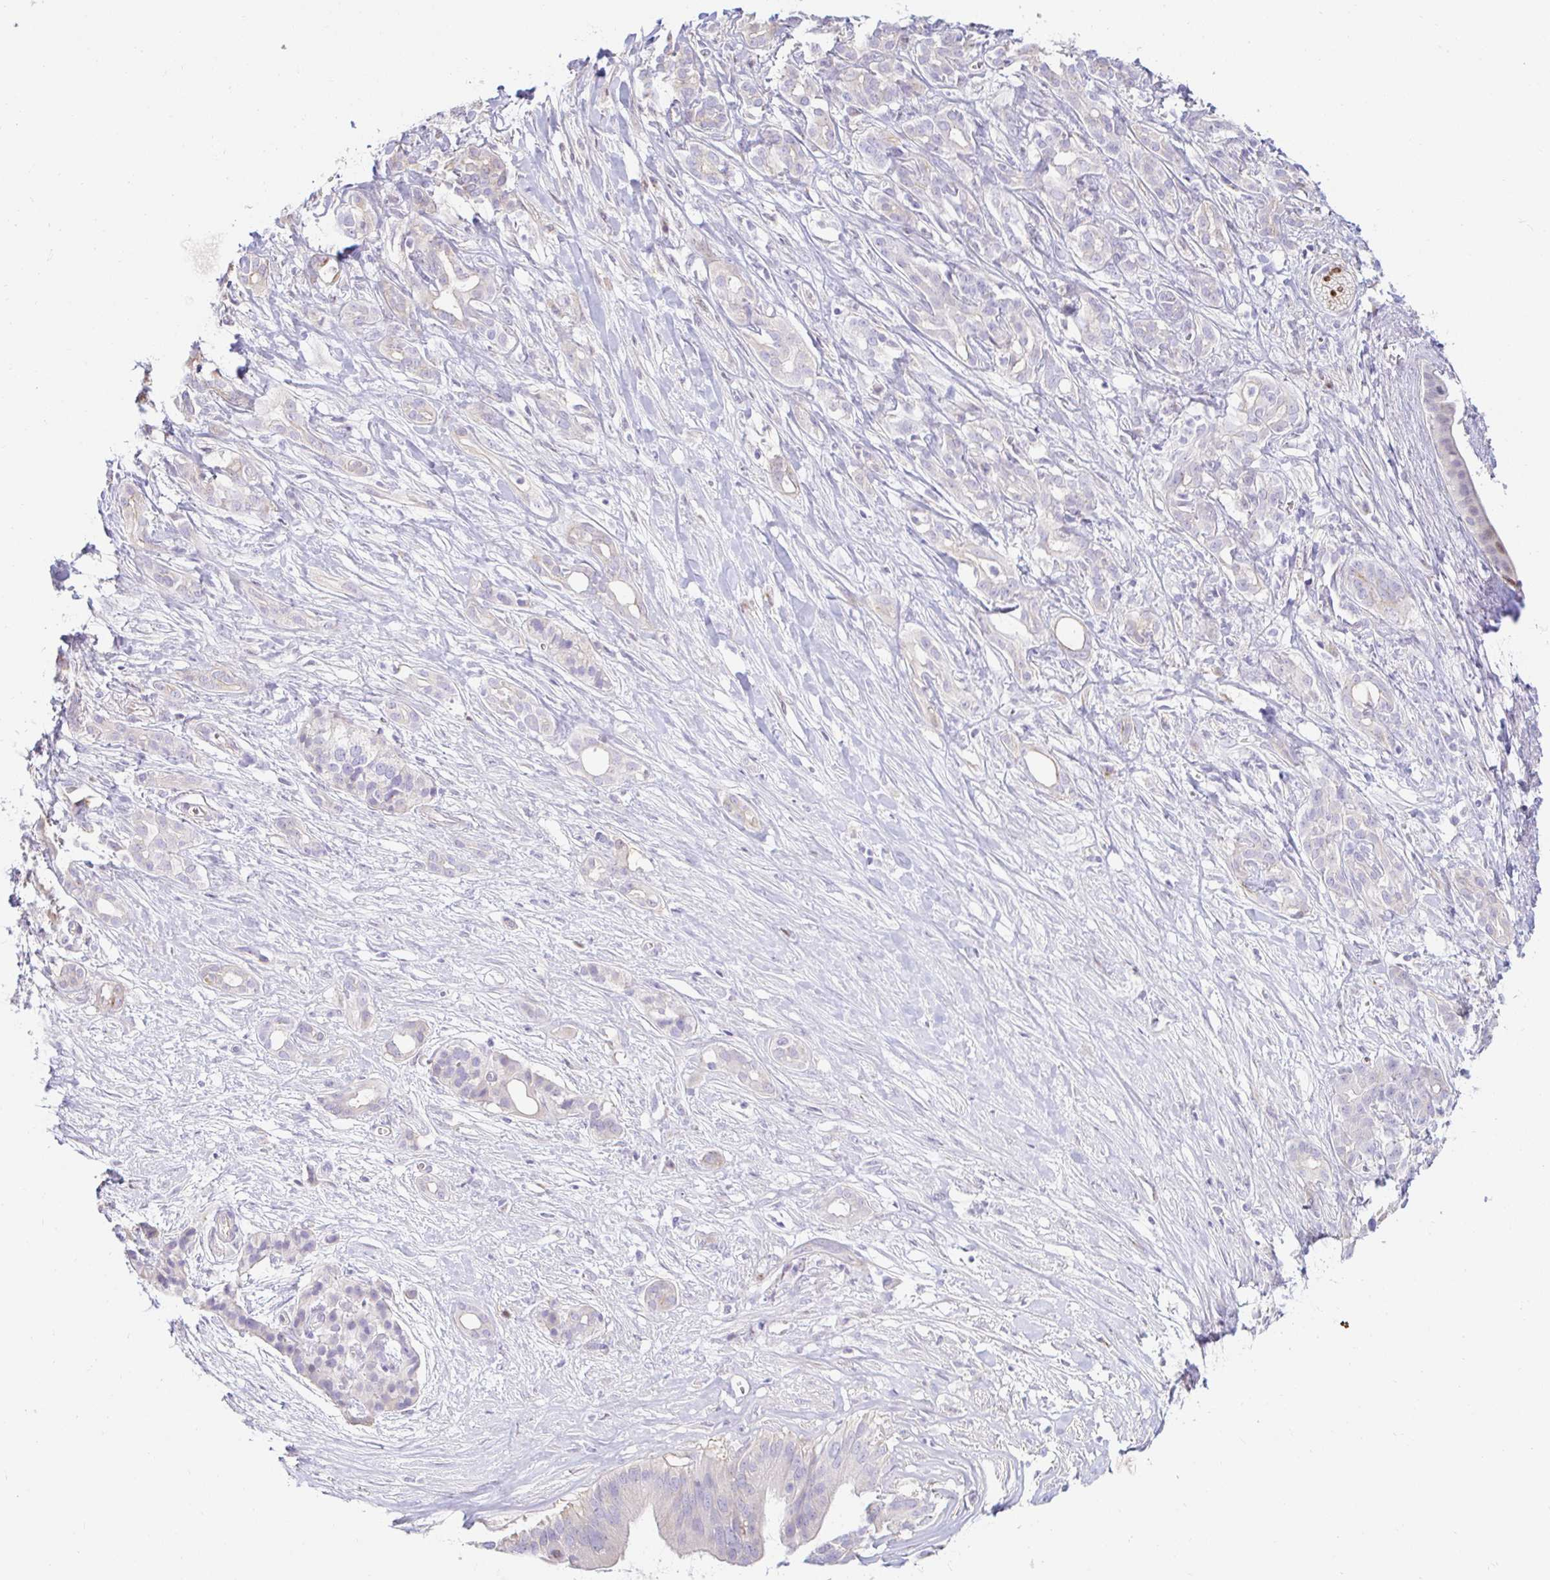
{"staining": {"intensity": "negative", "quantity": "none", "location": "none"}, "tissue": "pancreatic cancer", "cell_type": "Tumor cells", "image_type": "cancer", "snomed": [{"axis": "morphology", "description": "Adenocarcinoma, NOS"}, {"axis": "topography", "description": "Pancreas"}], "caption": "Tumor cells show no significant positivity in pancreatic cancer (adenocarcinoma).", "gene": "CAPSL", "patient": {"sex": "male", "age": 61}}